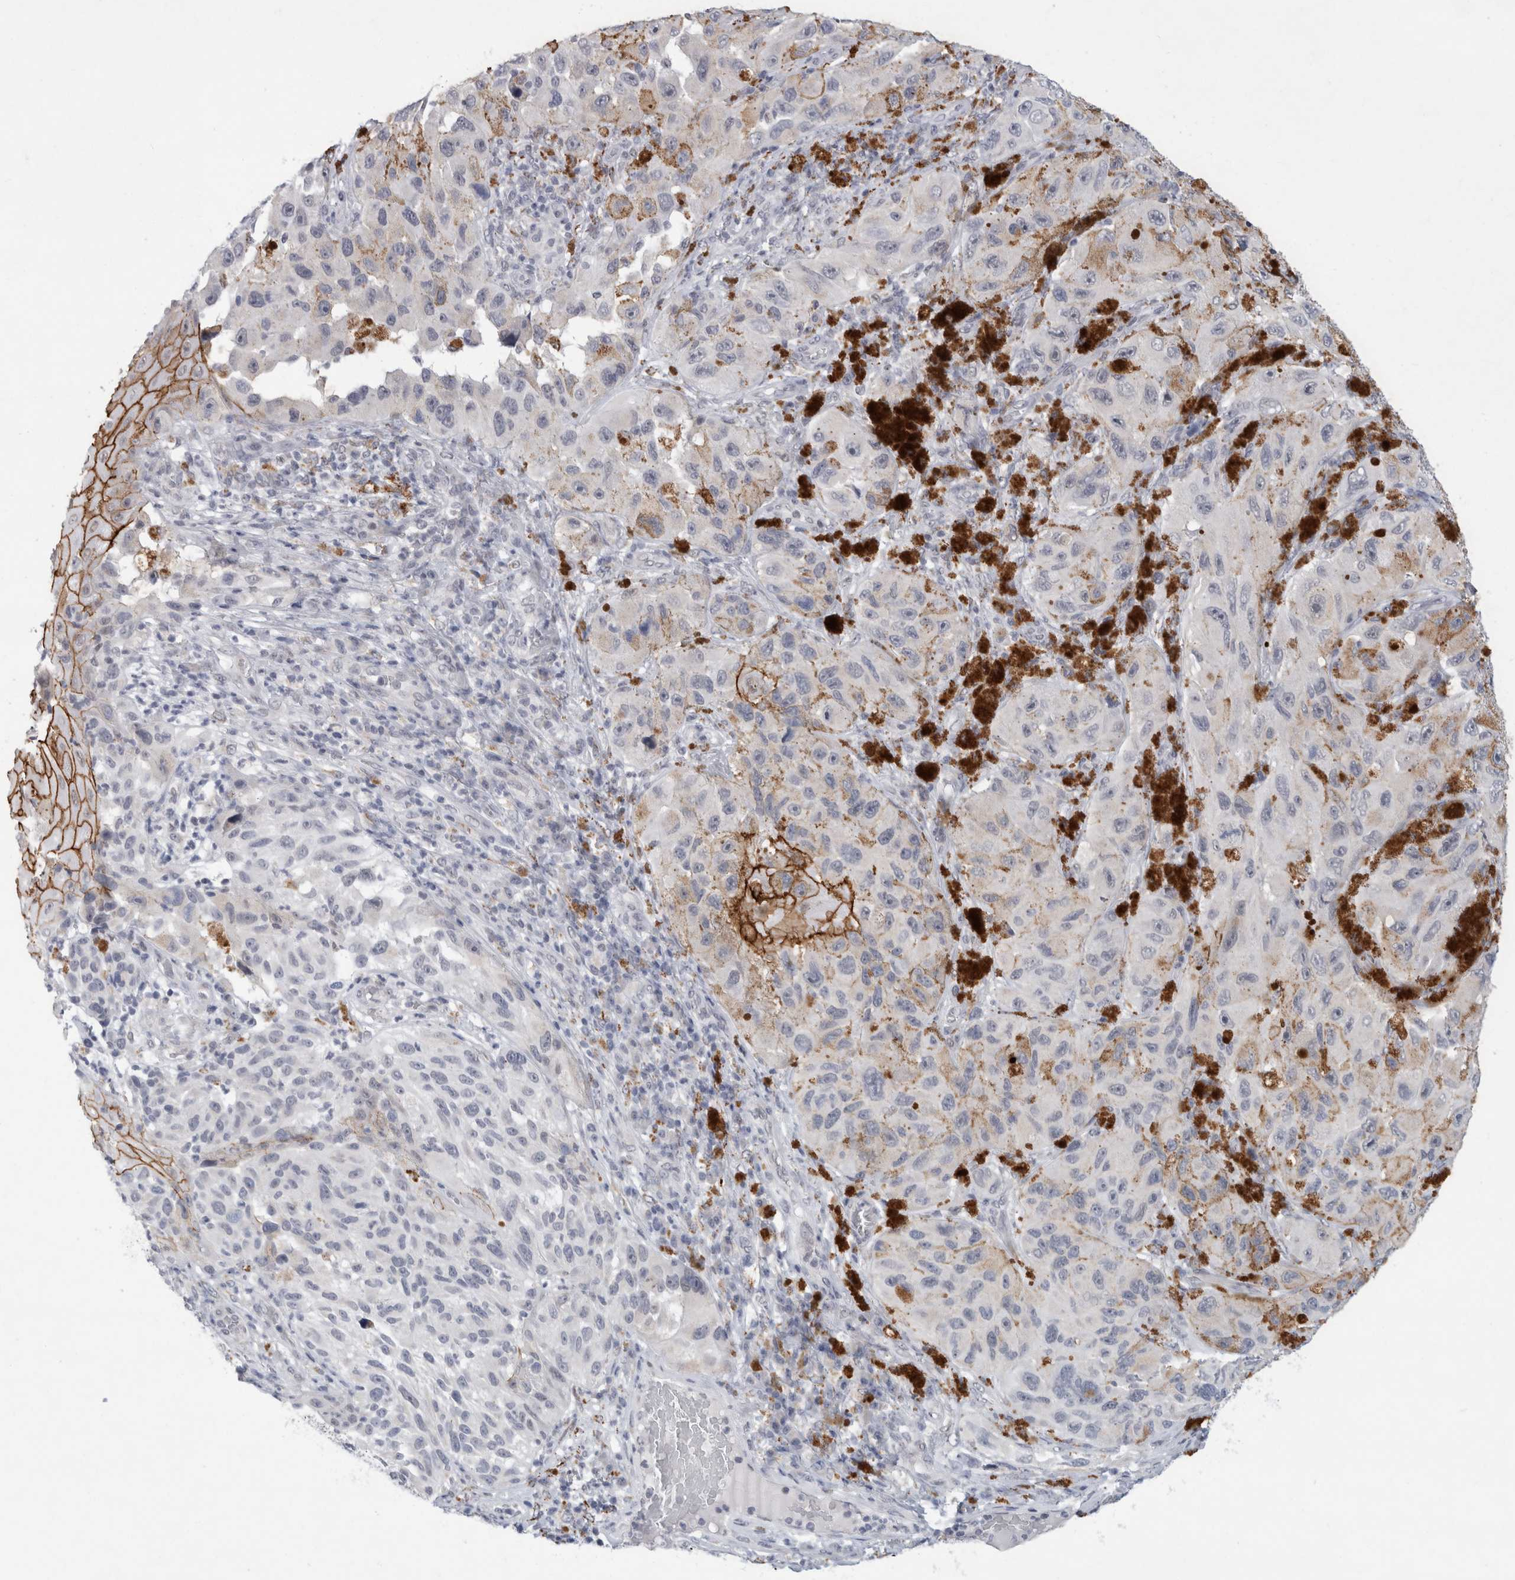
{"staining": {"intensity": "moderate", "quantity": "<25%", "location": "cytoplasmic/membranous"}, "tissue": "melanoma", "cell_type": "Tumor cells", "image_type": "cancer", "snomed": [{"axis": "morphology", "description": "Malignant melanoma, NOS"}, {"axis": "topography", "description": "Skin"}], "caption": "IHC staining of melanoma, which exhibits low levels of moderate cytoplasmic/membranous expression in about <25% of tumor cells indicating moderate cytoplasmic/membranous protein positivity. The staining was performed using DAB (brown) for protein detection and nuclei were counterstained in hematoxylin (blue).", "gene": "NIPA1", "patient": {"sex": "female", "age": 73}}